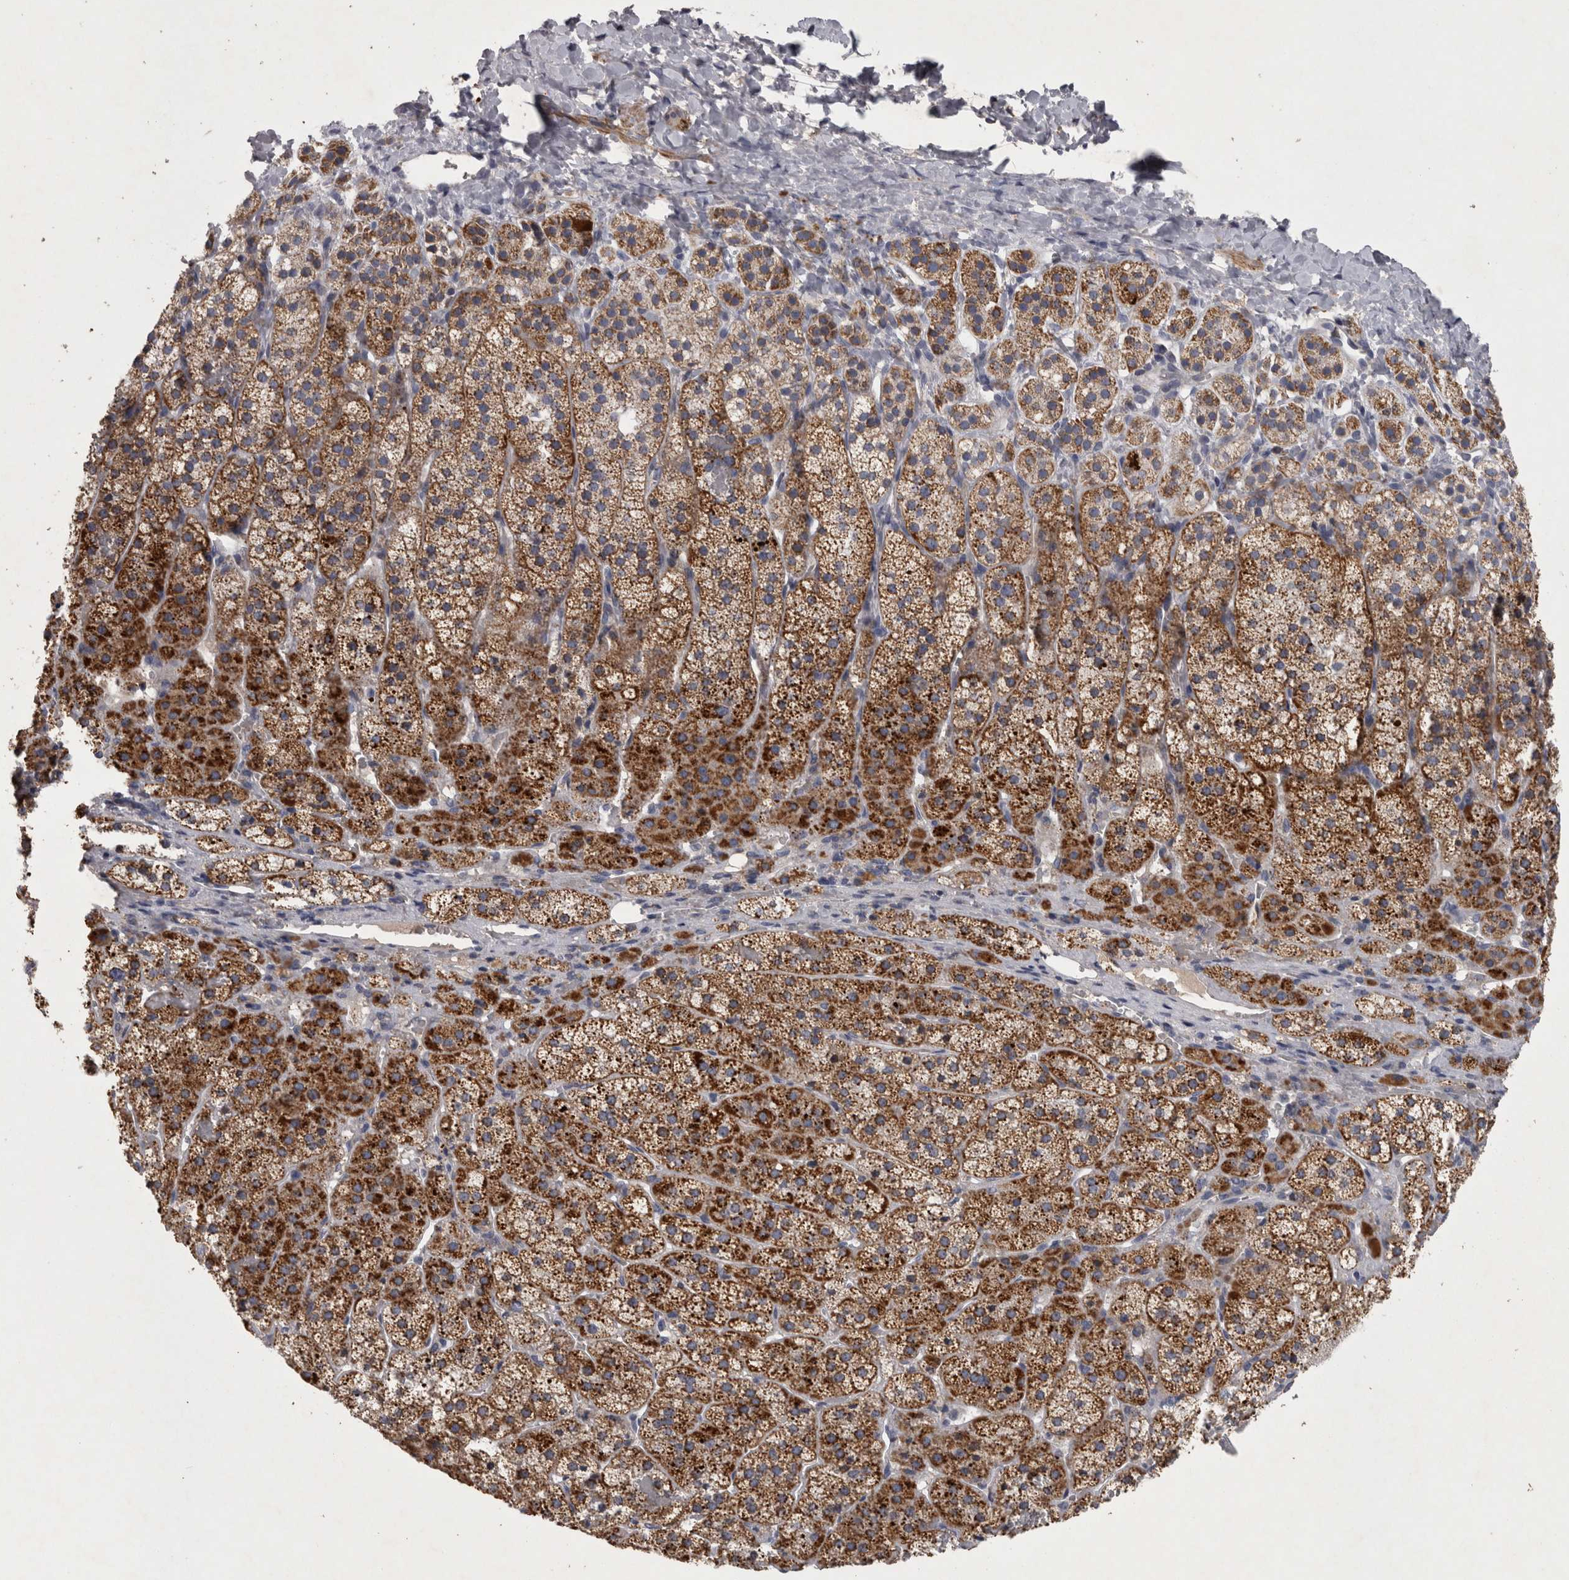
{"staining": {"intensity": "strong", "quantity": "25%-75%", "location": "cytoplasmic/membranous"}, "tissue": "adrenal gland", "cell_type": "Glandular cells", "image_type": "normal", "snomed": [{"axis": "morphology", "description": "Normal tissue, NOS"}, {"axis": "topography", "description": "Adrenal gland"}], "caption": "Immunohistochemical staining of unremarkable adrenal gland shows strong cytoplasmic/membranous protein staining in about 25%-75% of glandular cells. (DAB = brown stain, brightfield microscopy at high magnification).", "gene": "DBT", "patient": {"sex": "female", "age": 44}}